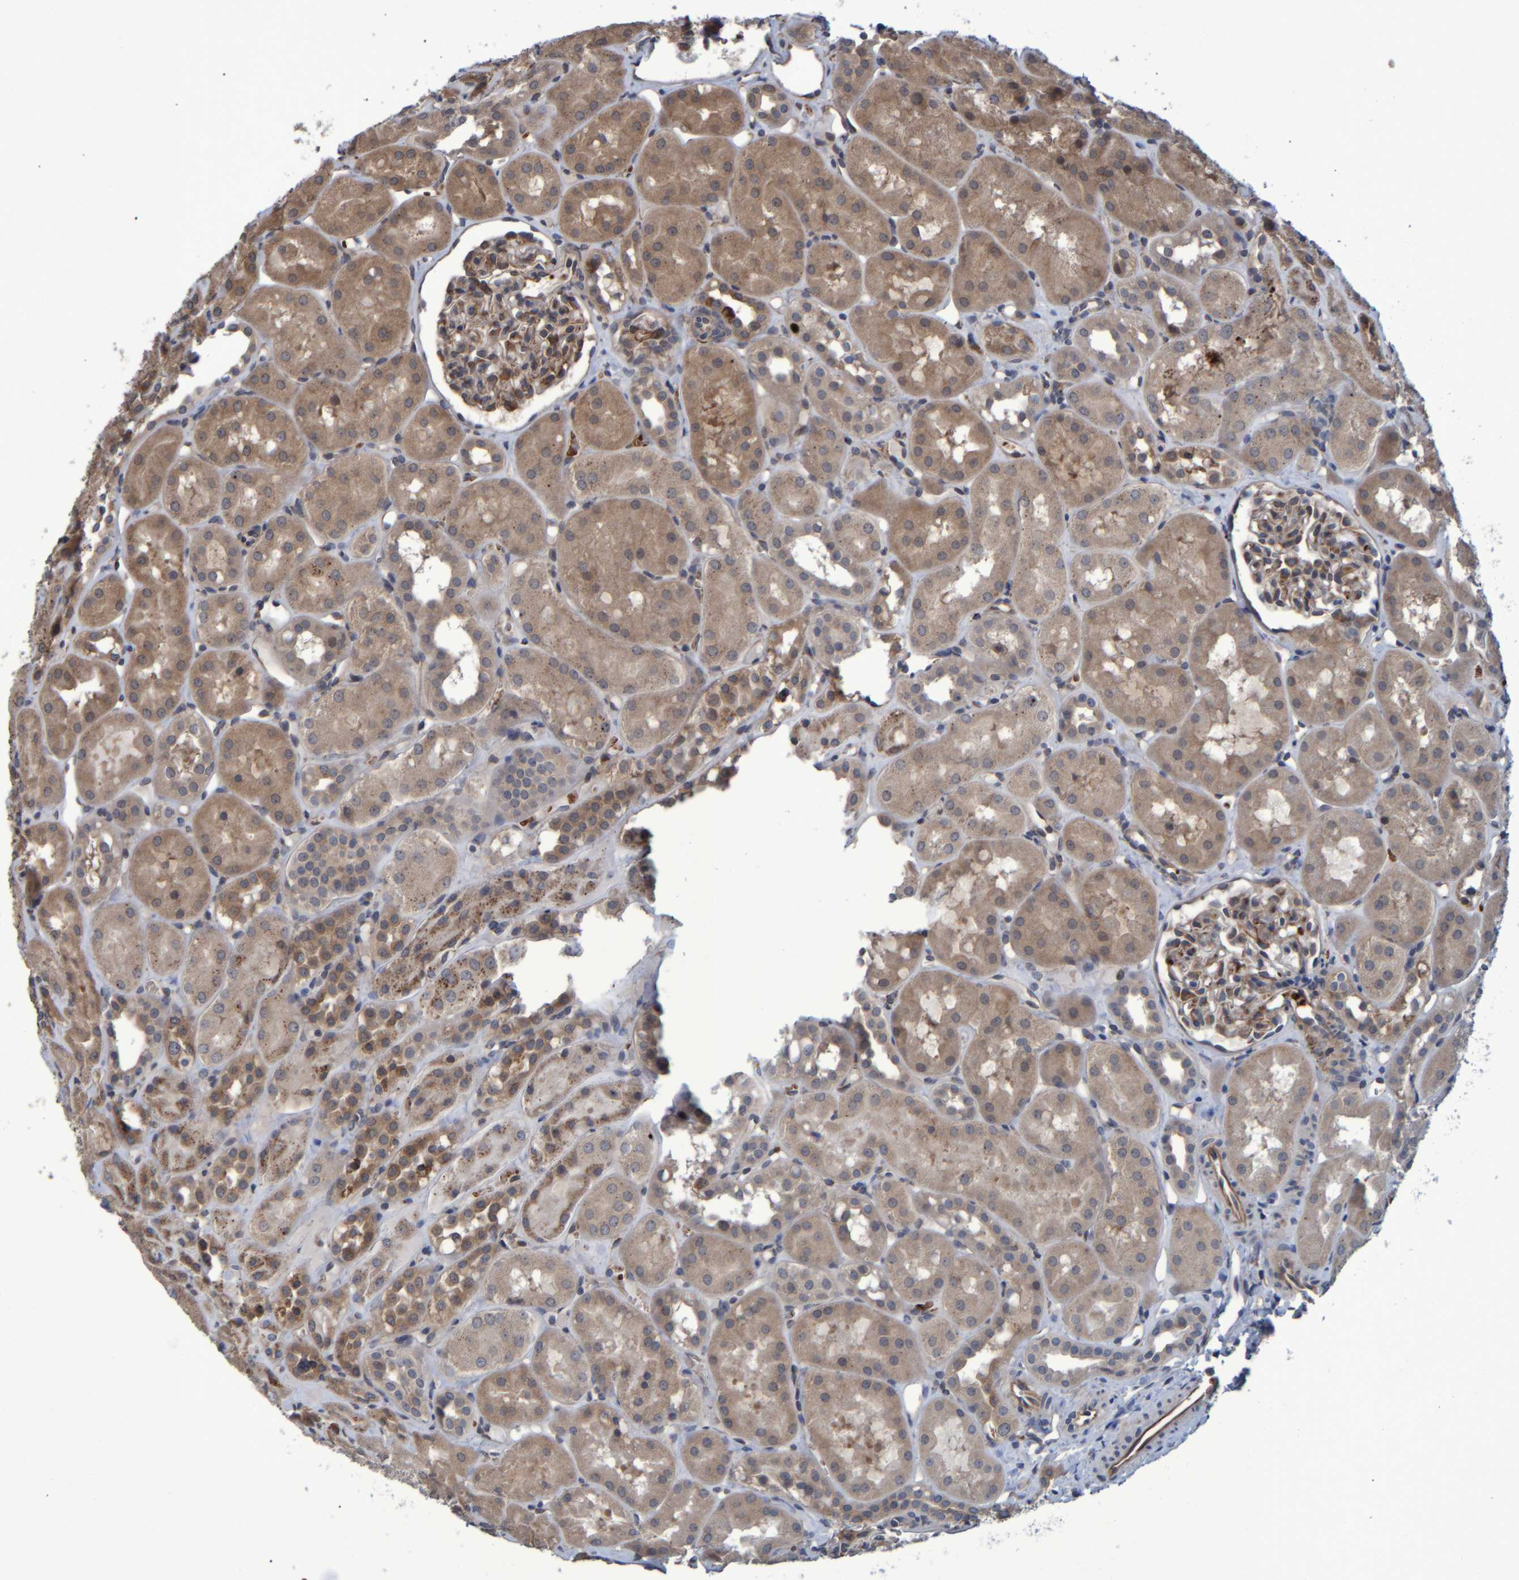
{"staining": {"intensity": "moderate", "quantity": "25%-75%", "location": "cytoplasmic/membranous"}, "tissue": "kidney", "cell_type": "Cells in glomeruli", "image_type": "normal", "snomed": [{"axis": "morphology", "description": "Normal tissue, NOS"}, {"axis": "topography", "description": "Kidney"}], "caption": "Brown immunohistochemical staining in normal human kidney exhibits moderate cytoplasmic/membranous expression in approximately 25%-75% of cells in glomeruli. The protein of interest is shown in brown color, while the nuclei are stained blue.", "gene": "SPAG5", "patient": {"sex": "male", "age": 16}}